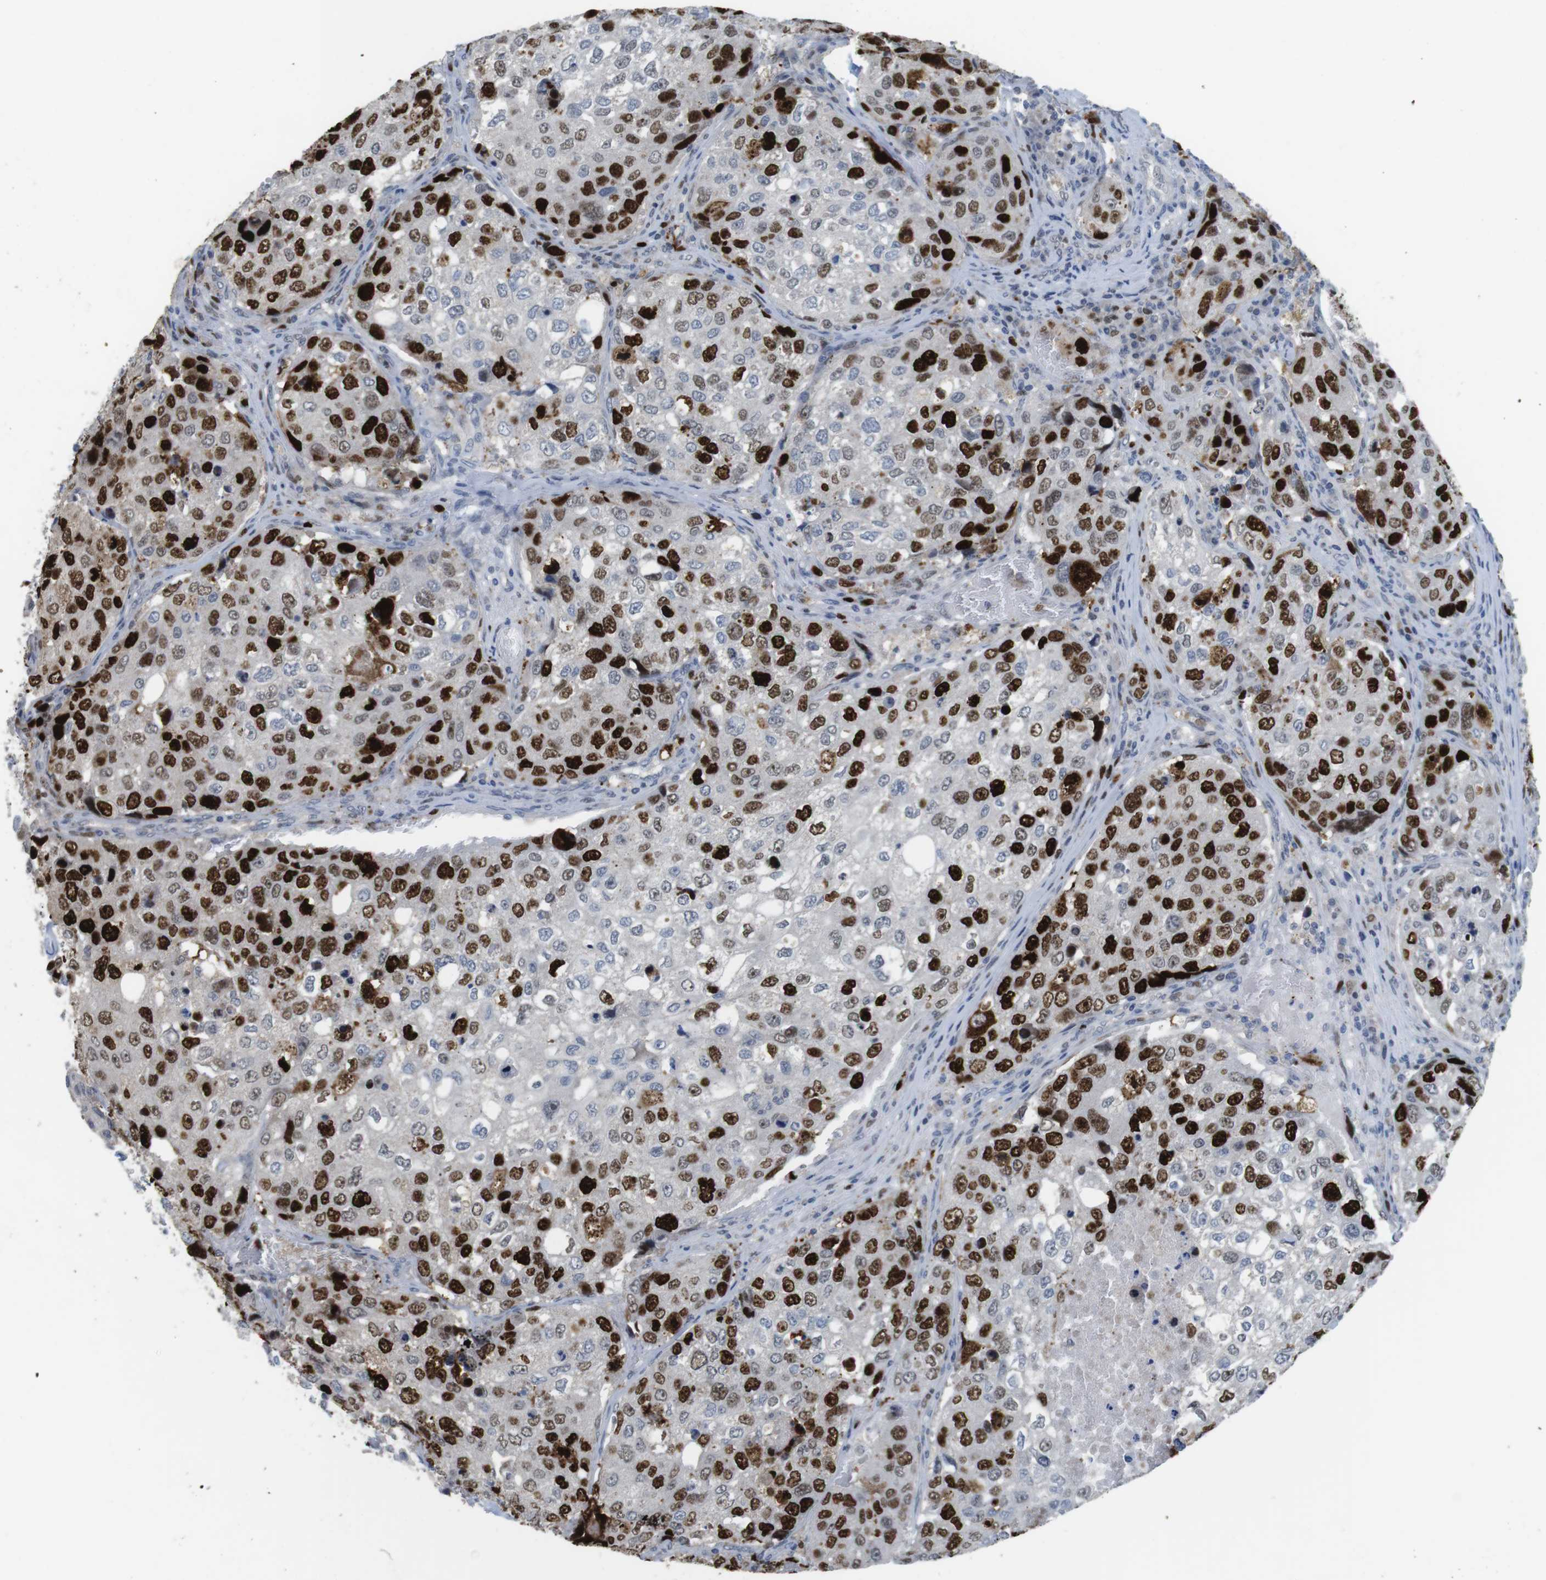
{"staining": {"intensity": "strong", "quantity": "25%-75%", "location": "nuclear"}, "tissue": "urothelial cancer", "cell_type": "Tumor cells", "image_type": "cancer", "snomed": [{"axis": "morphology", "description": "Urothelial carcinoma, High grade"}, {"axis": "topography", "description": "Lymph node"}, {"axis": "topography", "description": "Urinary bladder"}], "caption": "A brown stain shows strong nuclear expression of a protein in human high-grade urothelial carcinoma tumor cells.", "gene": "KPNA2", "patient": {"sex": "male", "age": 51}}